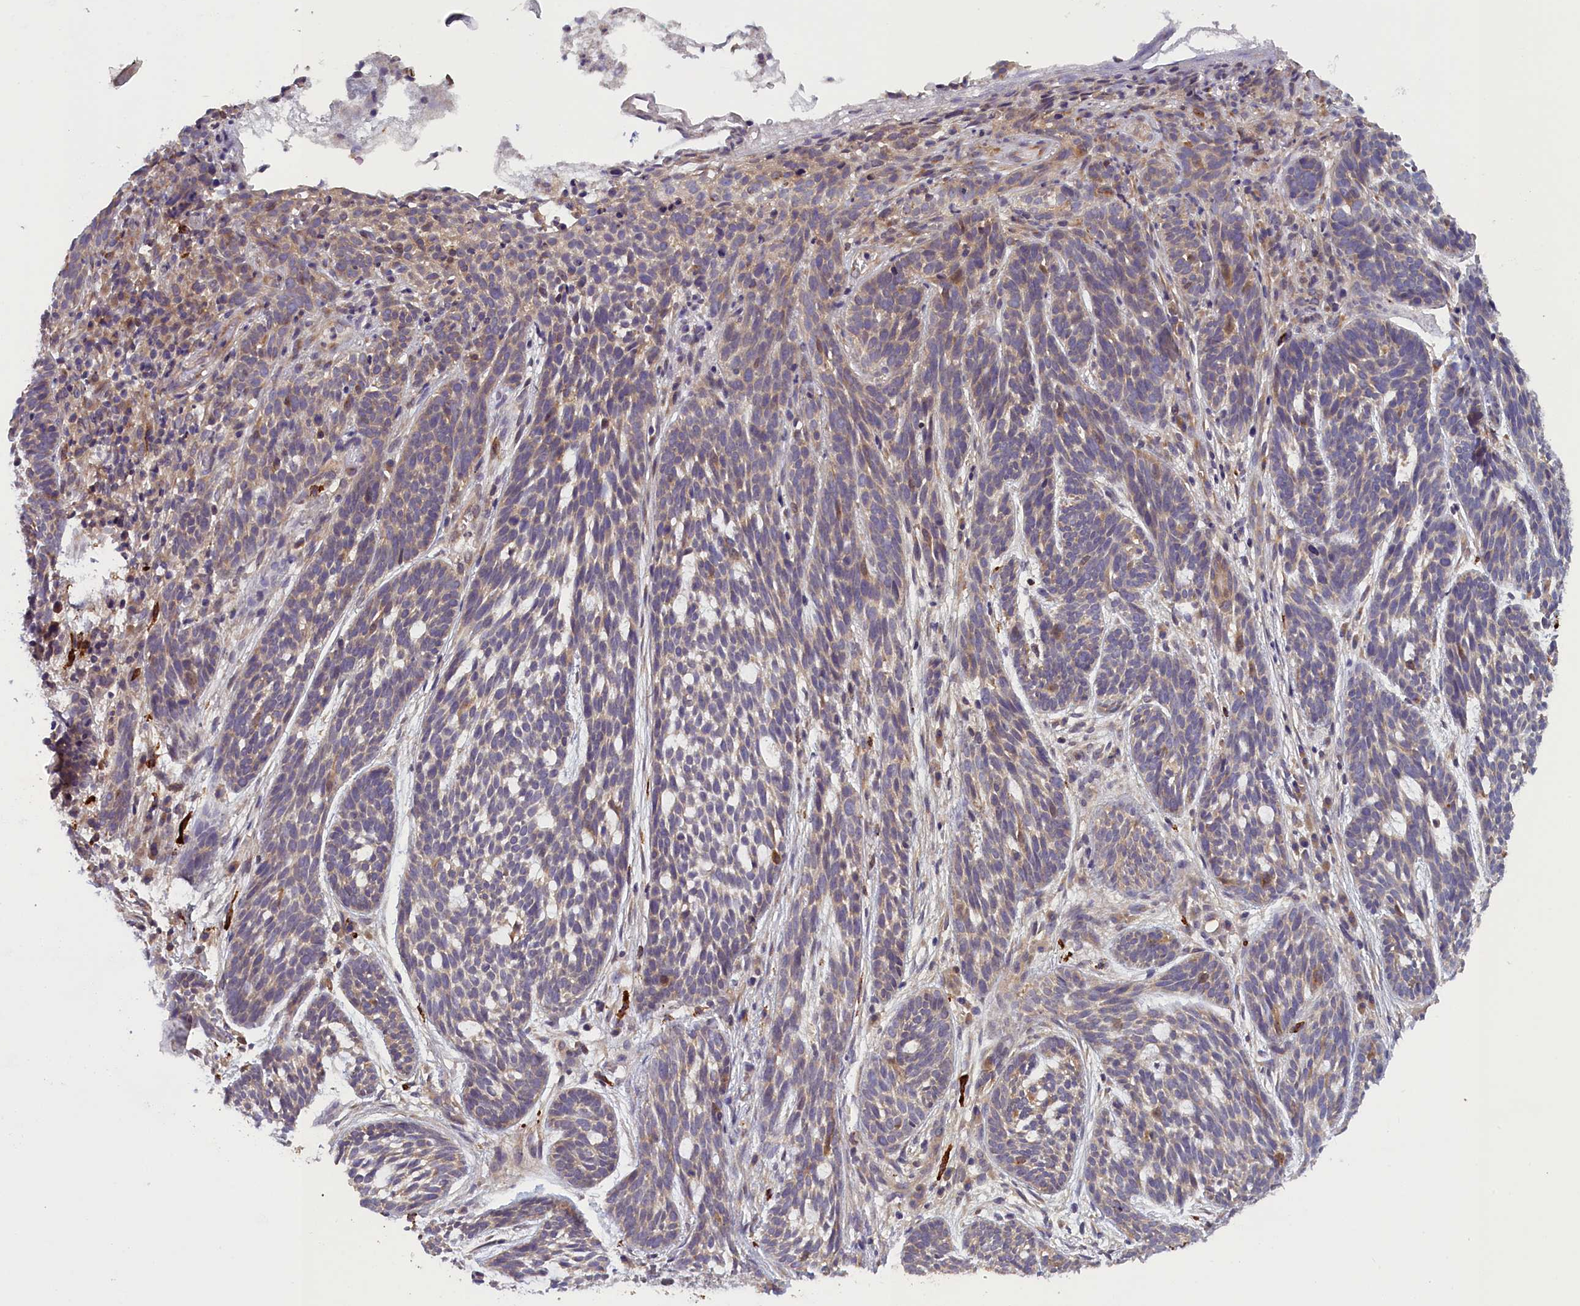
{"staining": {"intensity": "weak", "quantity": "<25%", "location": "cytoplasmic/membranous"}, "tissue": "skin cancer", "cell_type": "Tumor cells", "image_type": "cancer", "snomed": [{"axis": "morphology", "description": "Basal cell carcinoma"}, {"axis": "topography", "description": "Skin"}], "caption": "Tumor cells are negative for brown protein staining in skin cancer (basal cell carcinoma).", "gene": "CCDC9B", "patient": {"sex": "male", "age": 71}}